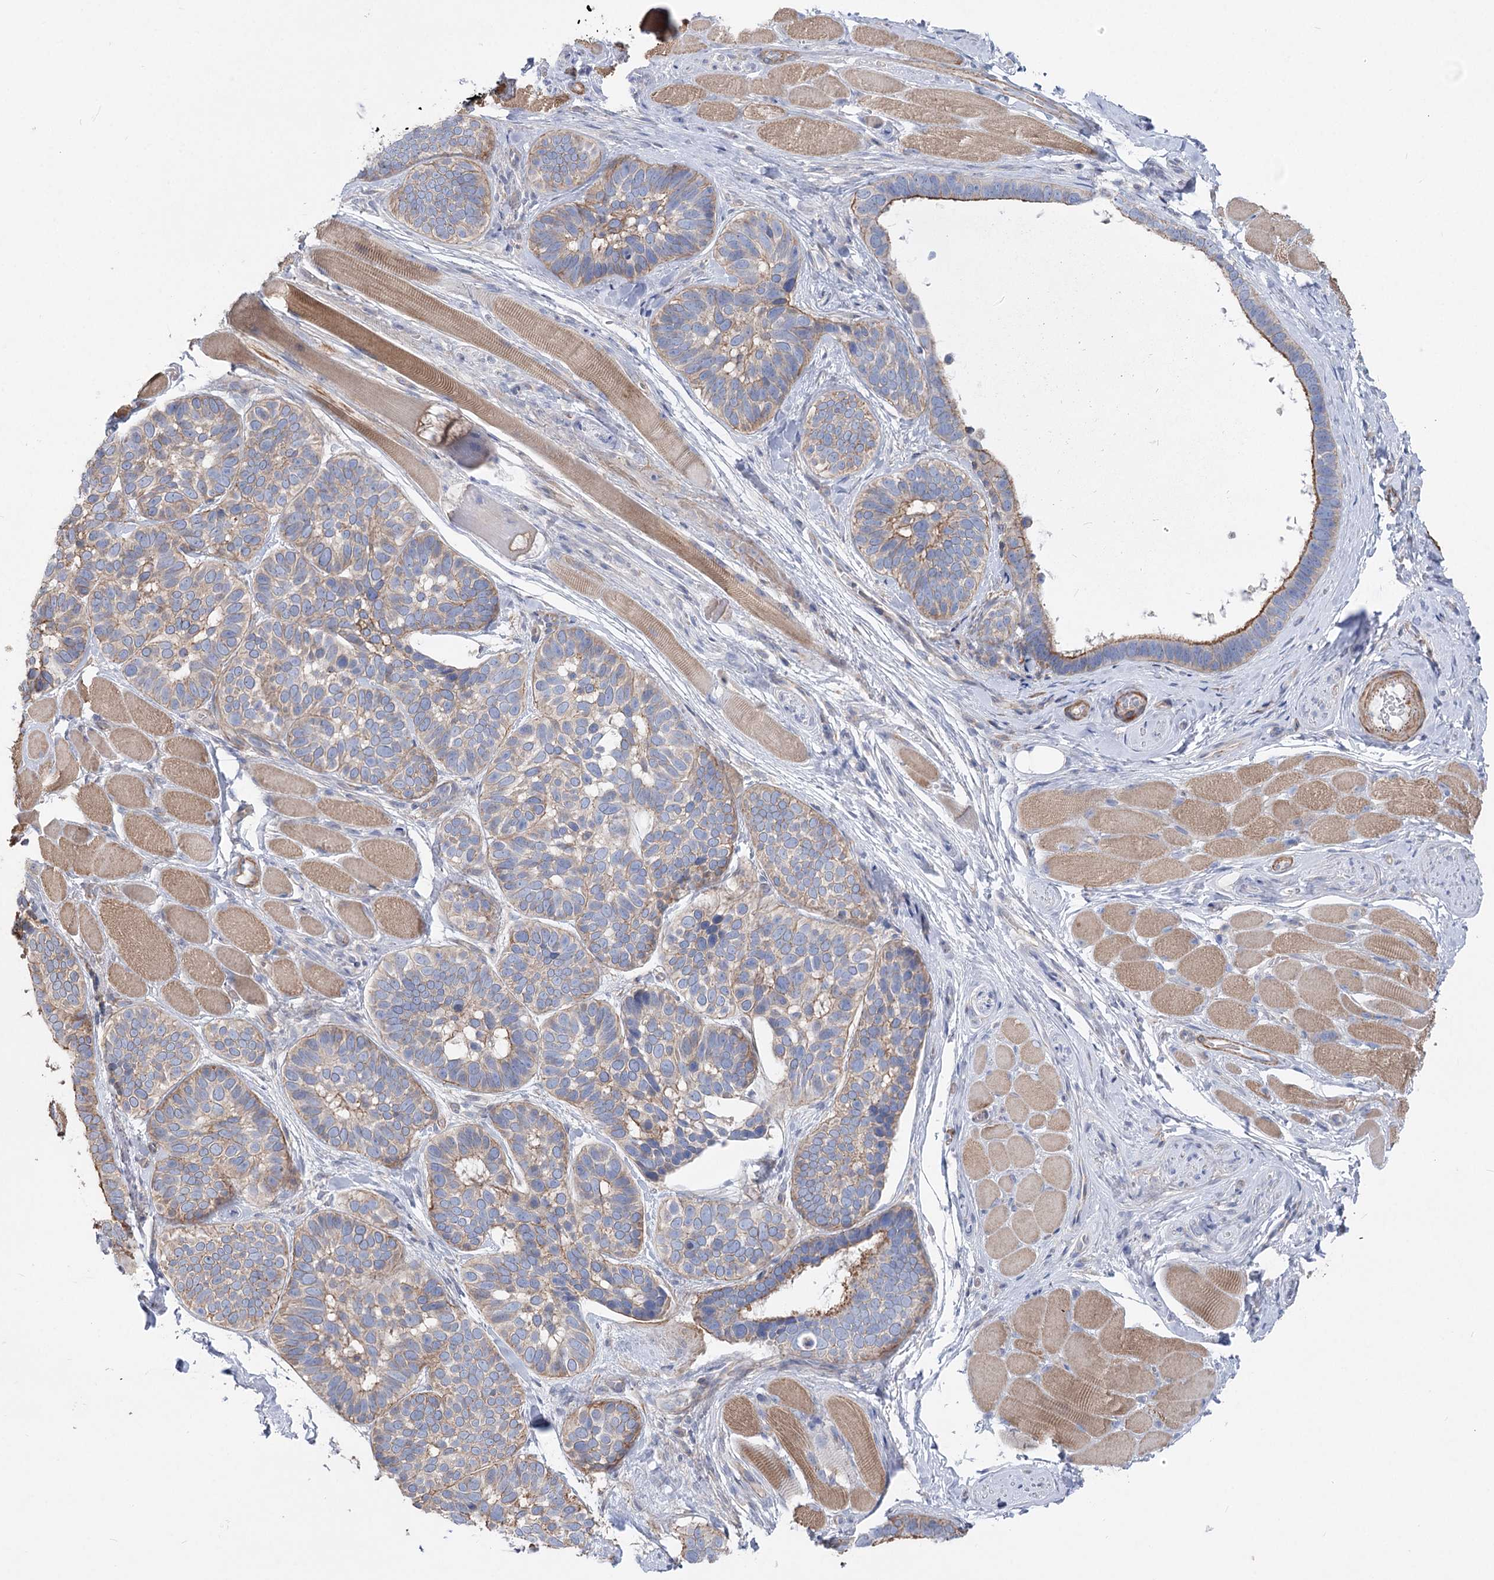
{"staining": {"intensity": "weak", "quantity": "25%-75%", "location": "cytoplasmic/membranous"}, "tissue": "skin cancer", "cell_type": "Tumor cells", "image_type": "cancer", "snomed": [{"axis": "morphology", "description": "Basal cell carcinoma"}, {"axis": "topography", "description": "Skin"}], "caption": "A photomicrograph of human skin cancer stained for a protein reveals weak cytoplasmic/membranous brown staining in tumor cells. (IHC, brightfield microscopy, high magnification).", "gene": "LARP1B", "patient": {"sex": "male", "age": 62}}